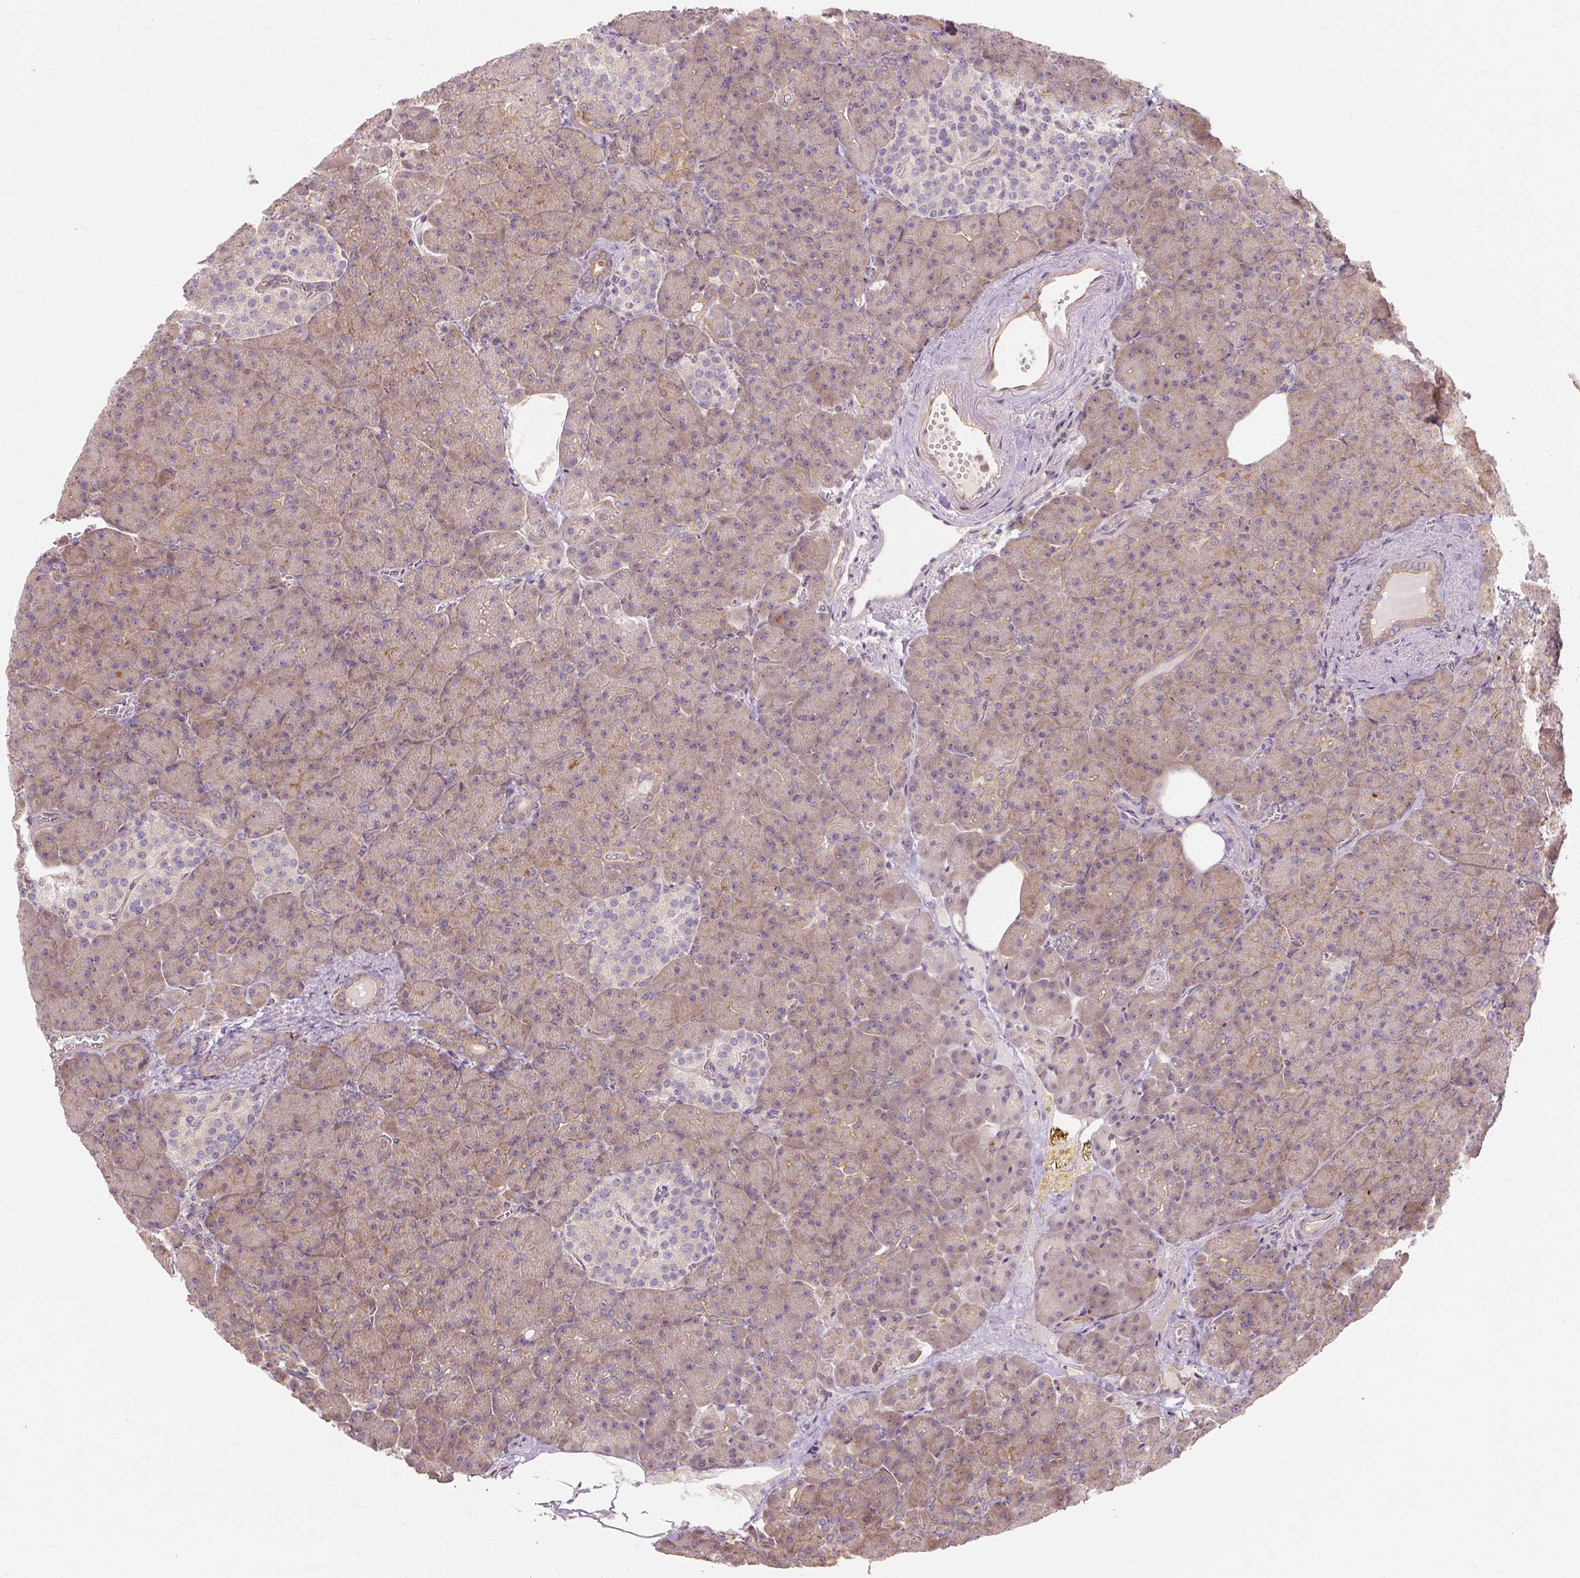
{"staining": {"intensity": "weak", "quantity": "25%-75%", "location": "cytoplasmic/membranous"}, "tissue": "pancreas", "cell_type": "Exocrine glandular cells", "image_type": "normal", "snomed": [{"axis": "morphology", "description": "Normal tissue, NOS"}, {"axis": "topography", "description": "Pancreas"}], "caption": "Unremarkable pancreas was stained to show a protein in brown. There is low levels of weak cytoplasmic/membranous staining in approximately 25%-75% of exocrine glandular cells. The protein of interest is stained brown, and the nuclei are stained in blue (DAB IHC with brightfield microscopy, high magnification).", "gene": "RB1CC1", "patient": {"sex": "female", "age": 74}}